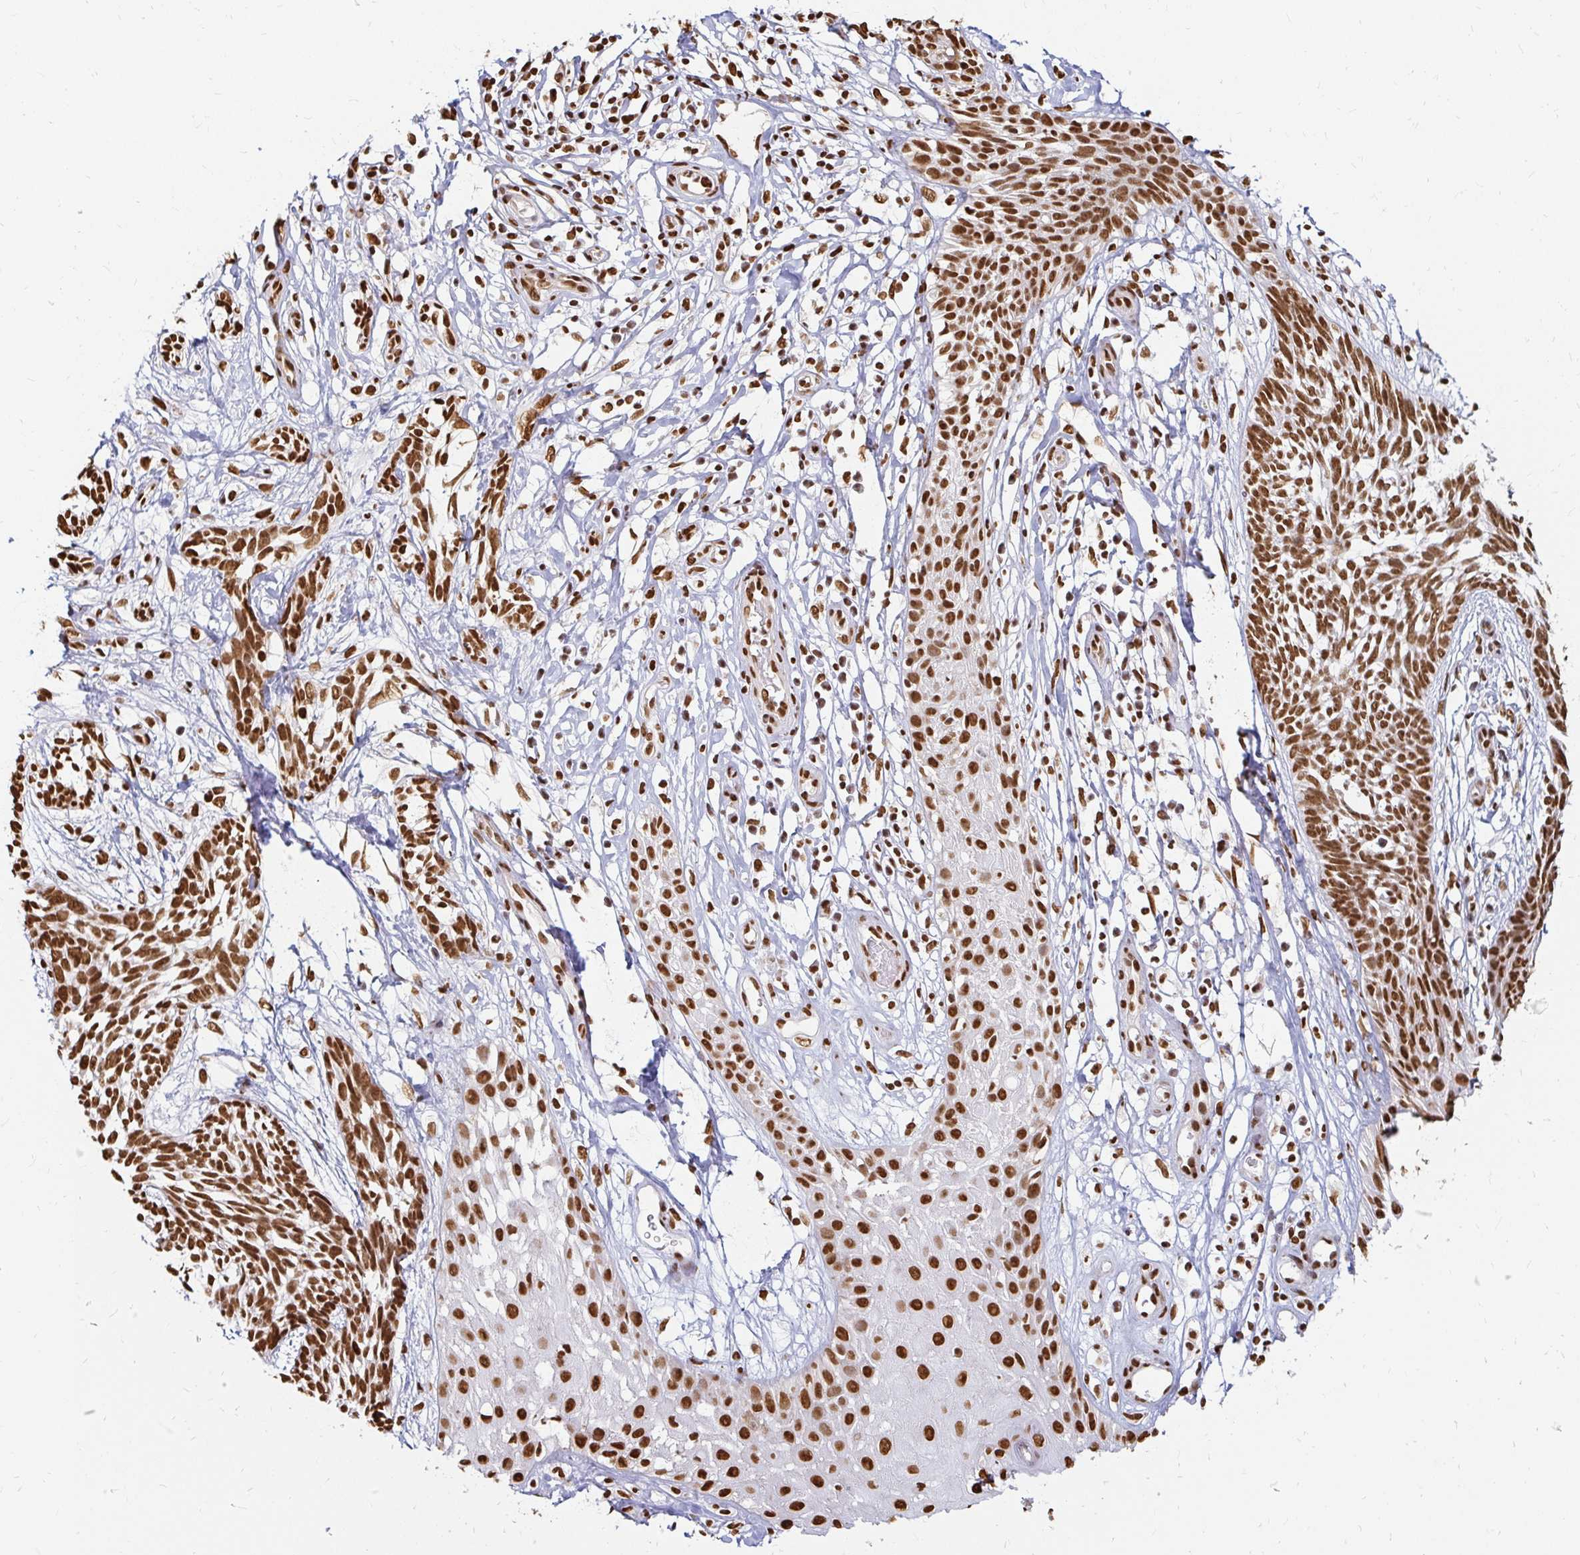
{"staining": {"intensity": "strong", "quantity": ">75%", "location": "nuclear"}, "tissue": "skin cancer", "cell_type": "Tumor cells", "image_type": "cancer", "snomed": [{"axis": "morphology", "description": "Basal cell carcinoma"}, {"axis": "topography", "description": "Skin"}, {"axis": "topography", "description": "Skin, foot"}], "caption": "Brown immunohistochemical staining in human skin basal cell carcinoma reveals strong nuclear positivity in about >75% of tumor cells. The protein of interest is shown in brown color, while the nuclei are stained blue.", "gene": "HNRNPU", "patient": {"sex": "female", "age": 86}}